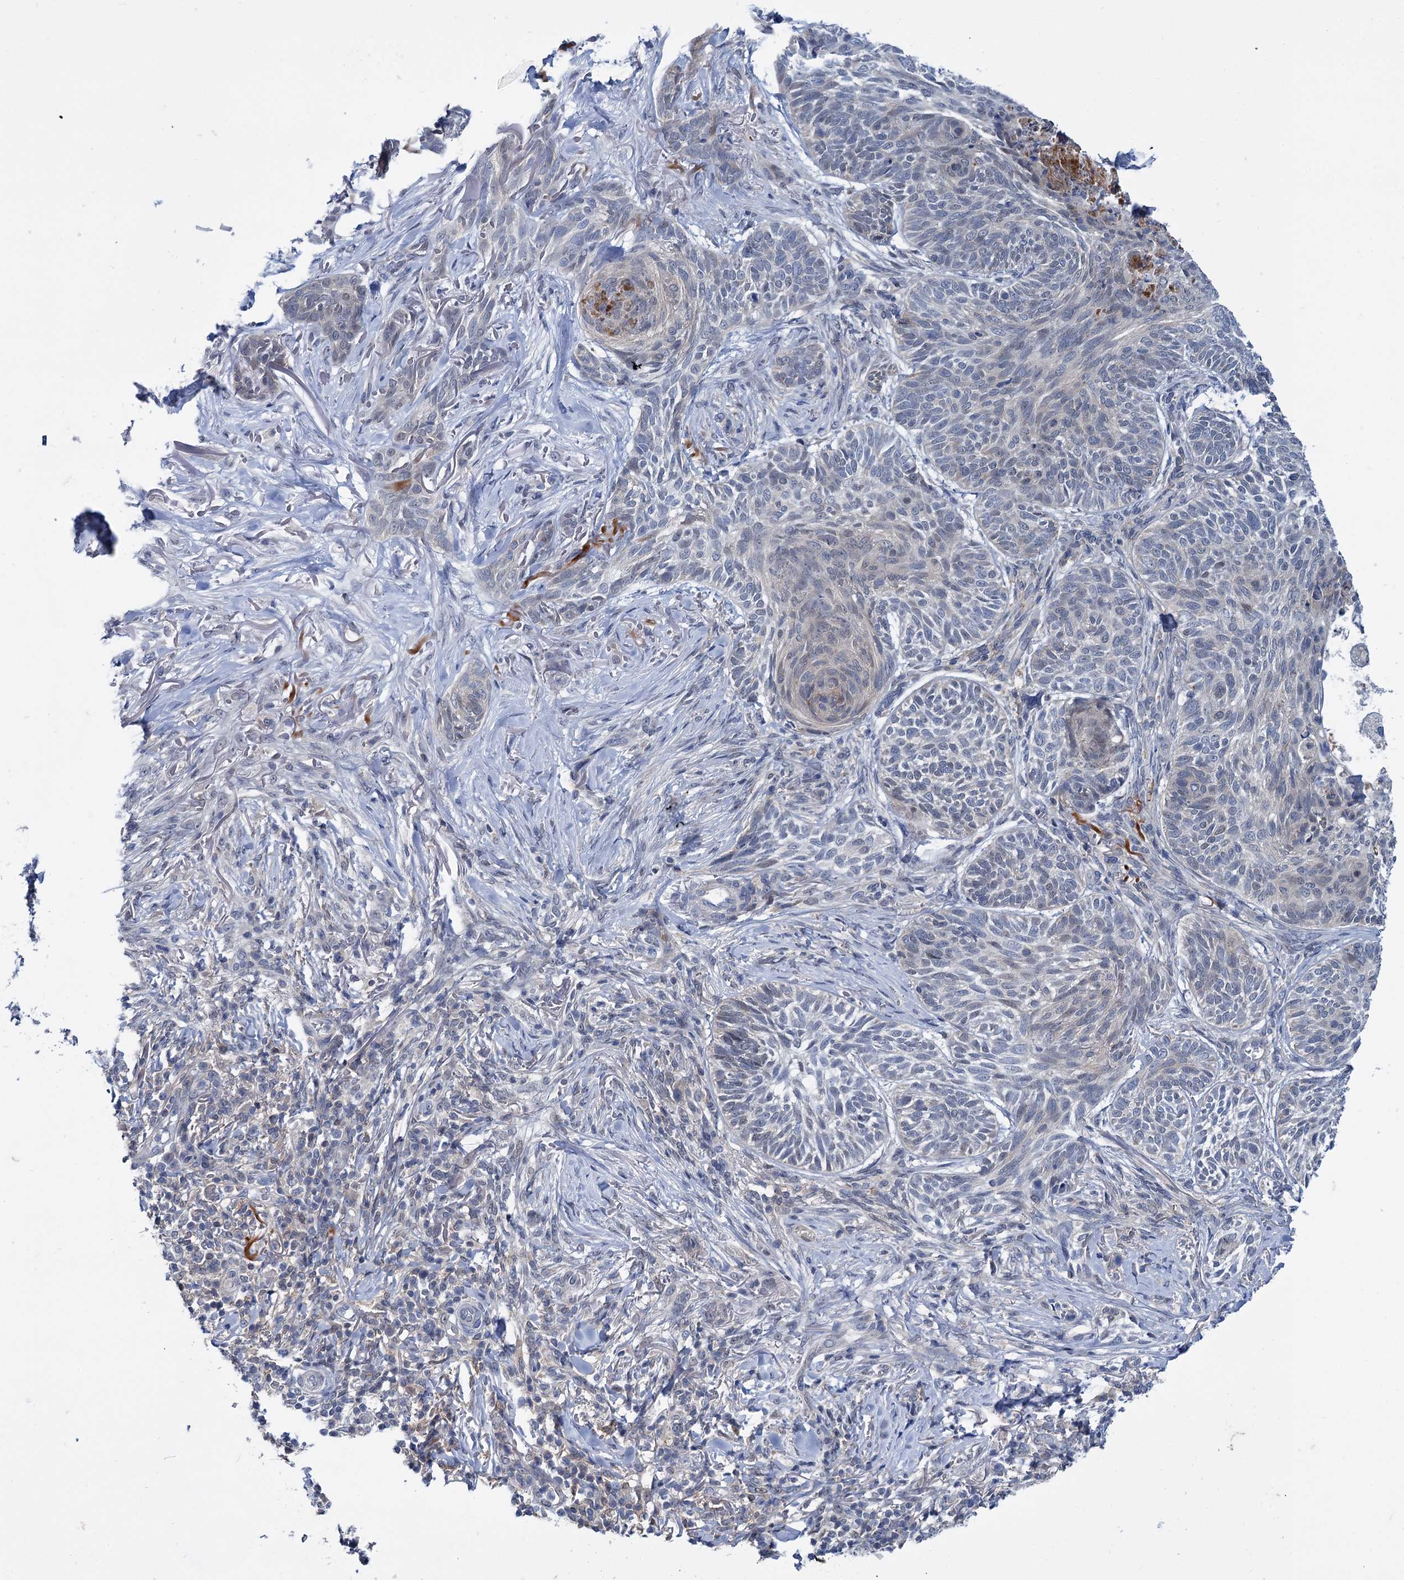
{"staining": {"intensity": "negative", "quantity": "none", "location": "none"}, "tissue": "skin cancer", "cell_type": "Tumor cells", "image_type": "cancer", "snomed": [{"axis": "morphology", "description": "Normal tissue, NOS"}, {"axis": "morphology", "description": "Basal cell carcinoma"}, {"axis": "topography", "description": "Skin"}], "caption": "There is no significant staining in tumor cells of skin basal cell carcinoma.", "gene": "MID1IP1", "patient": {"sex": "male", "age": 66}}